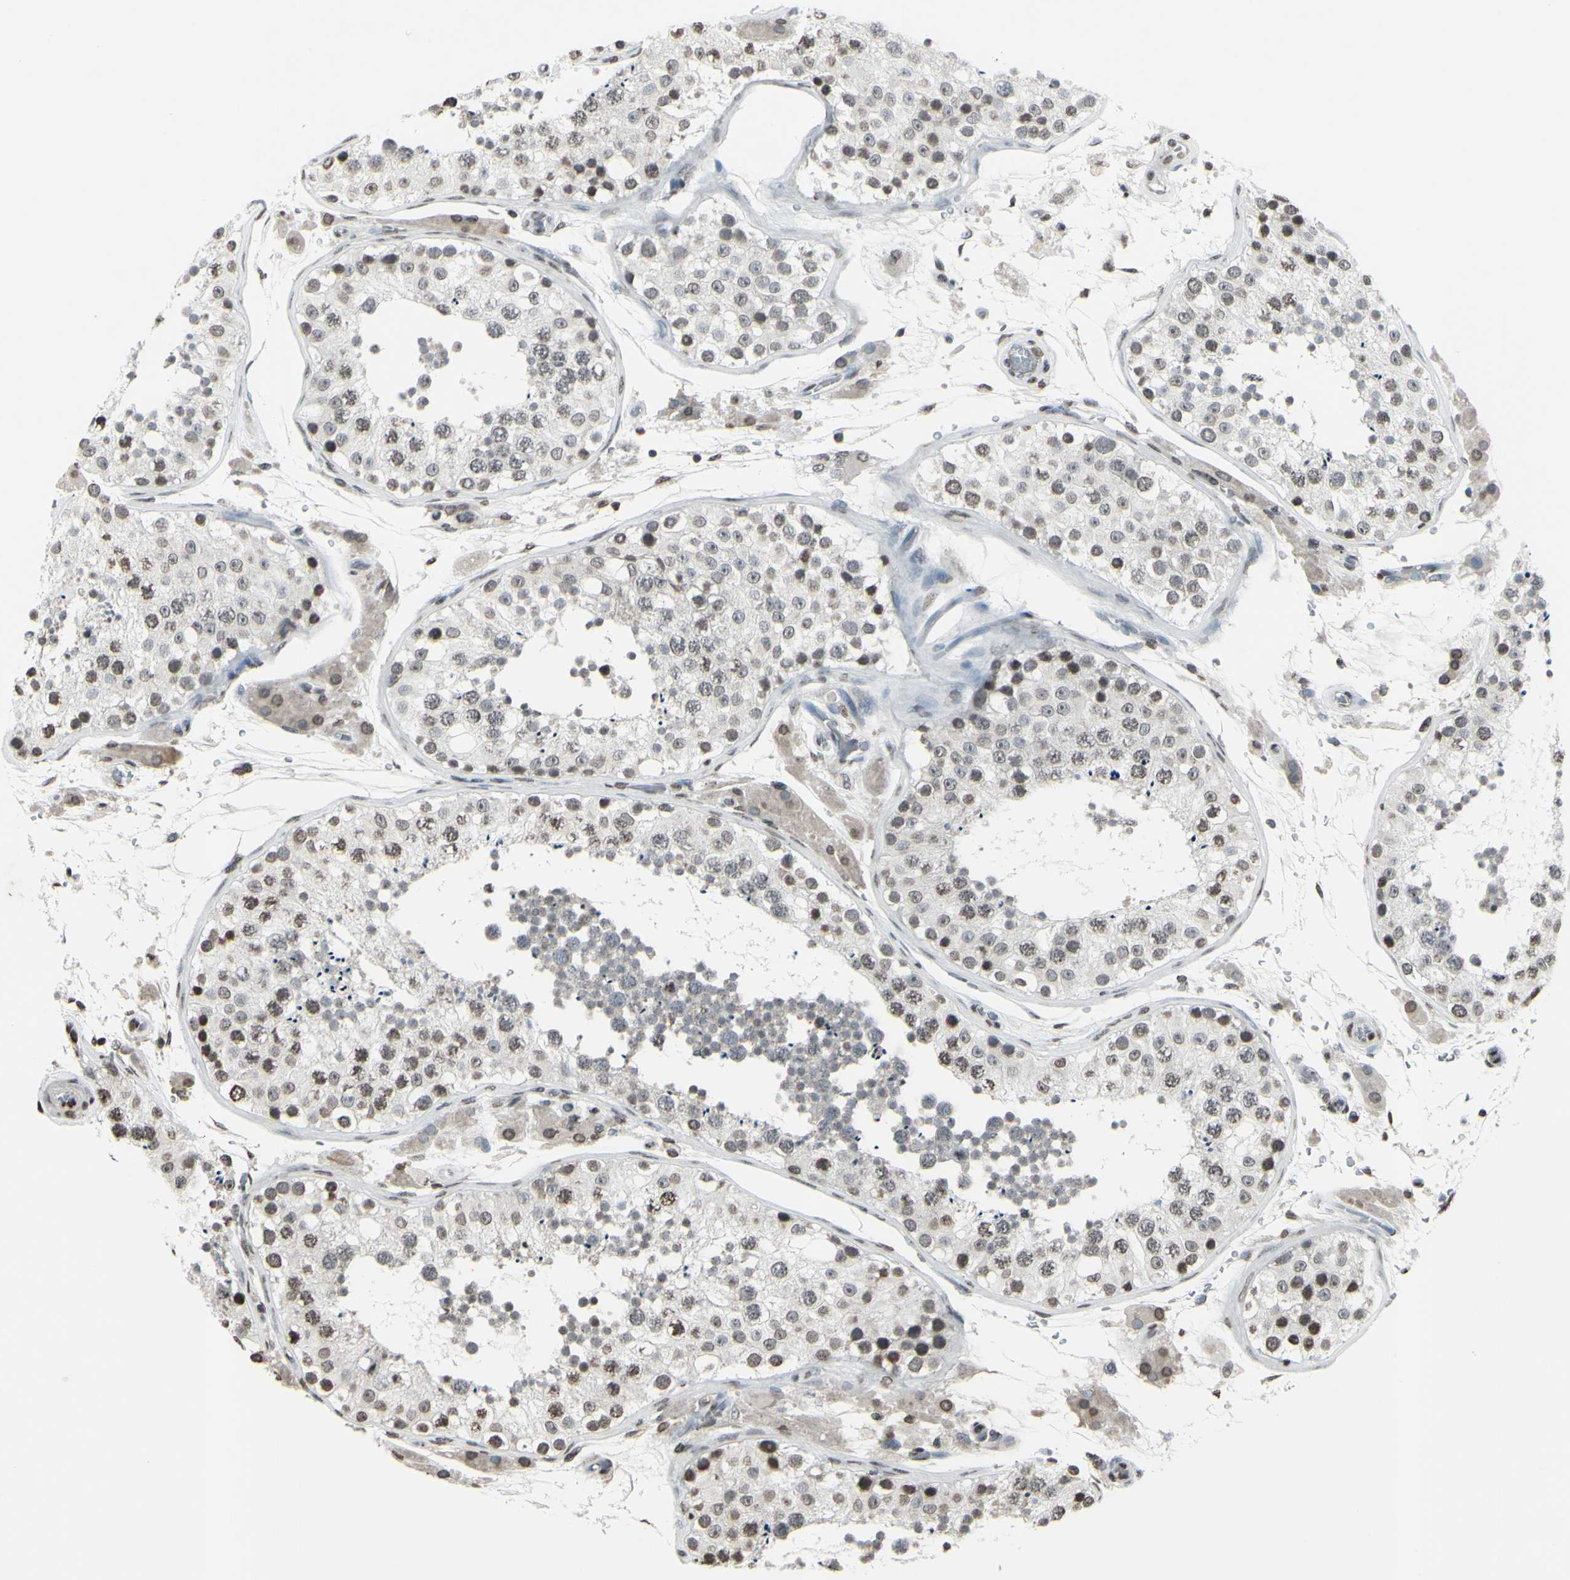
{"staining": {"intensity": "weak", "quantity": "25%-75%", "location": "nuclear"}, "tissue": "testis", "cell_type": "Cells in seminiferous ducts", "image_type": "normal", "snomed": [{"axis": "morphology", "description": "Normal tissue, NOS"}, {"axis": "topography", "description": "Testis"}, {"axis": "topography", "description": "Epididymis"}], "caption": "Immunohistochemical staining of normal human testis displays 25%-75% levels of weak nuclear protein expression in approximately 25%-75% of cells in seminiferous ducts.", "gene": "CD79B", "patient": {"sex": "male", "age": 26}}